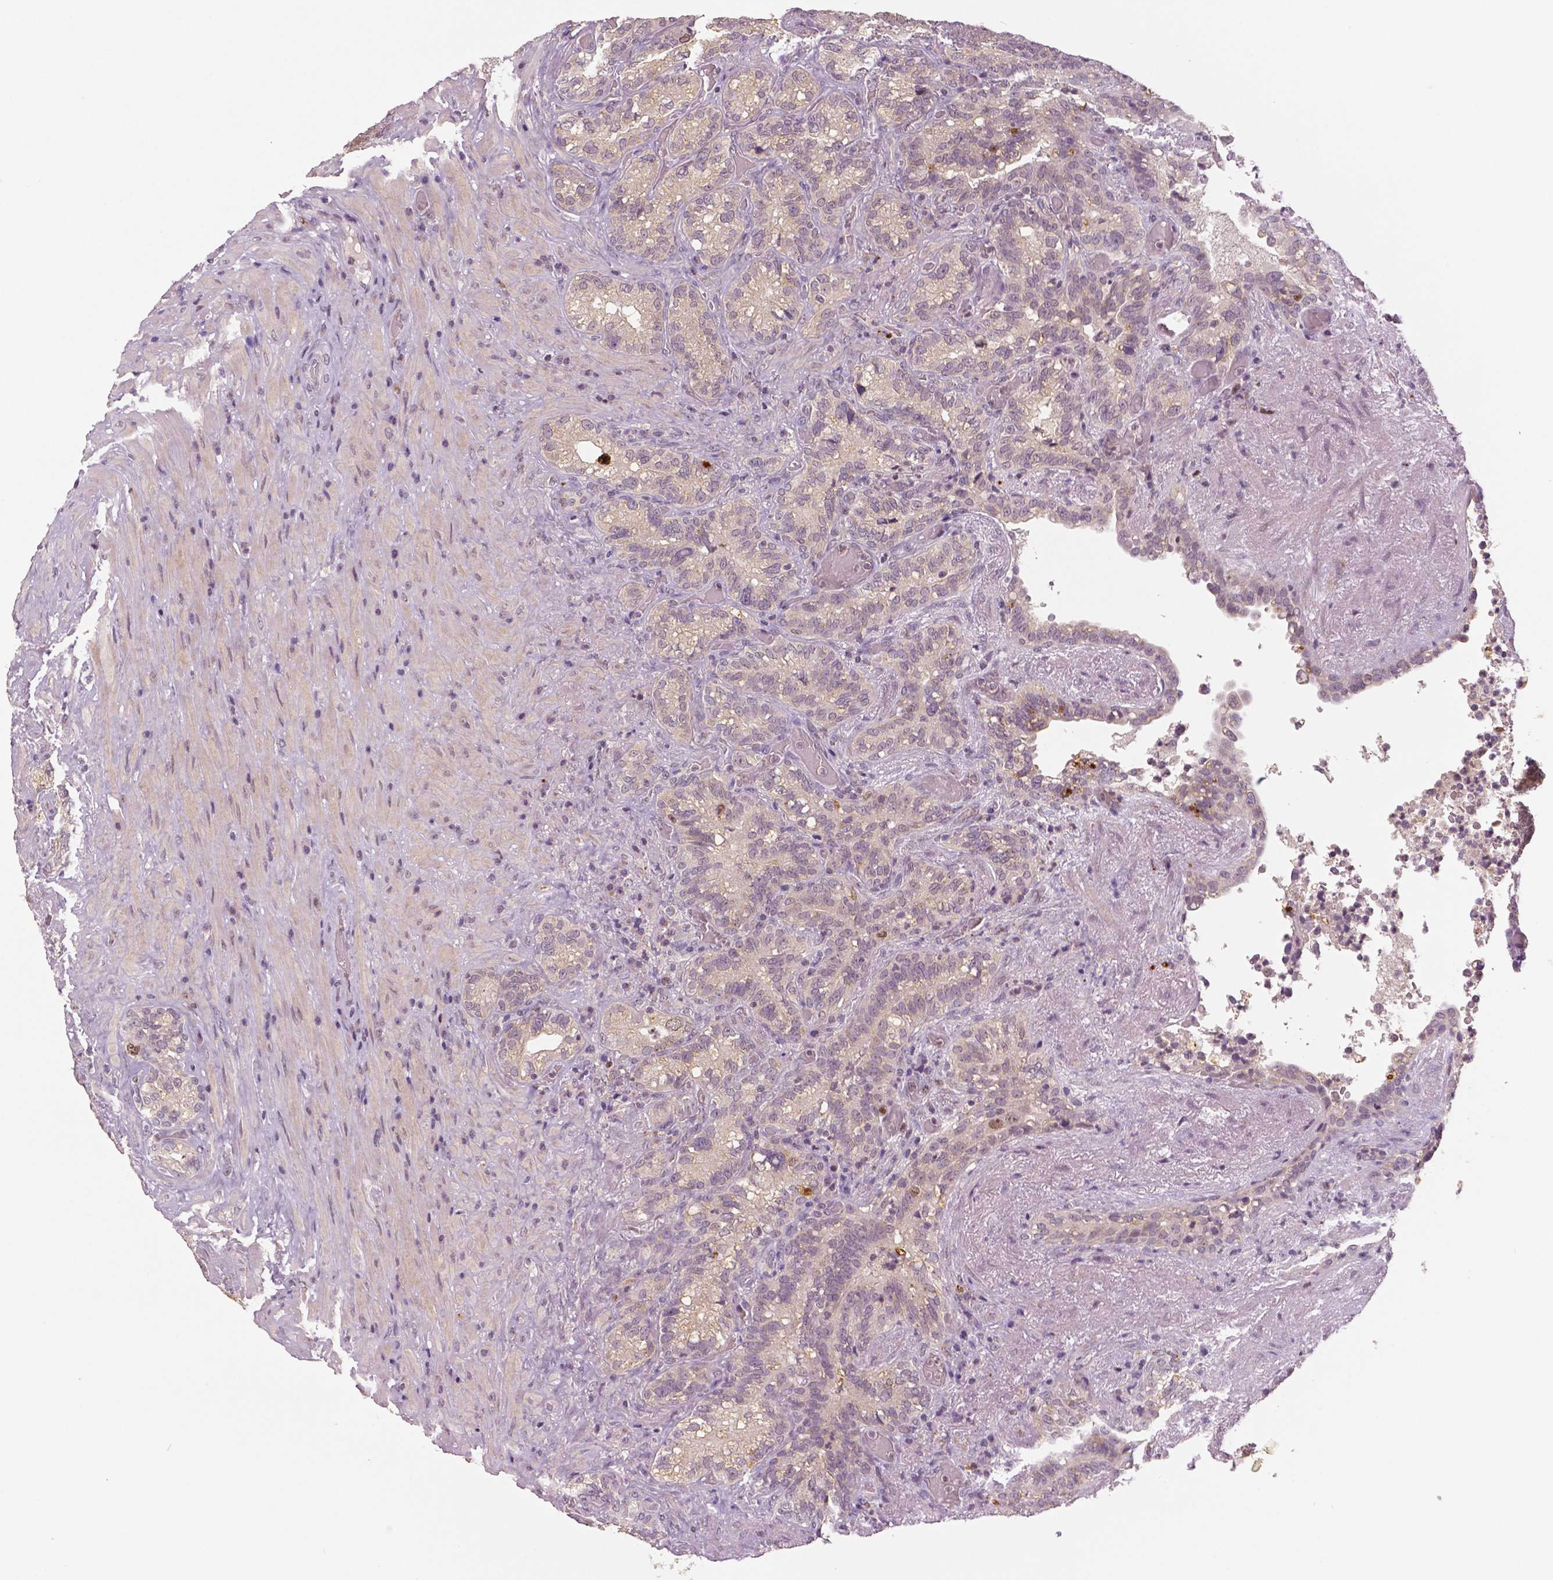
{"staining": {"intensity": "weak", "quantity": "<25%", "location": "nuclear"}, "tissue": "seminal vesicle", "cell_type": "Glandular cells", "image_type": "normal", "snomed": [{"axis": "morphology", "description": "Normal tissue, NOS"}, {"axis": "topography", "description": "Seminal veicle"}], "caption": "An immunohistochemistry histopathology image of unremarkable seminal vesicle is shown. There is no staining in glandular cells of seminal vesicle.", "gene": "MKI67", "patient": {"sex": "male", "age": 68}}